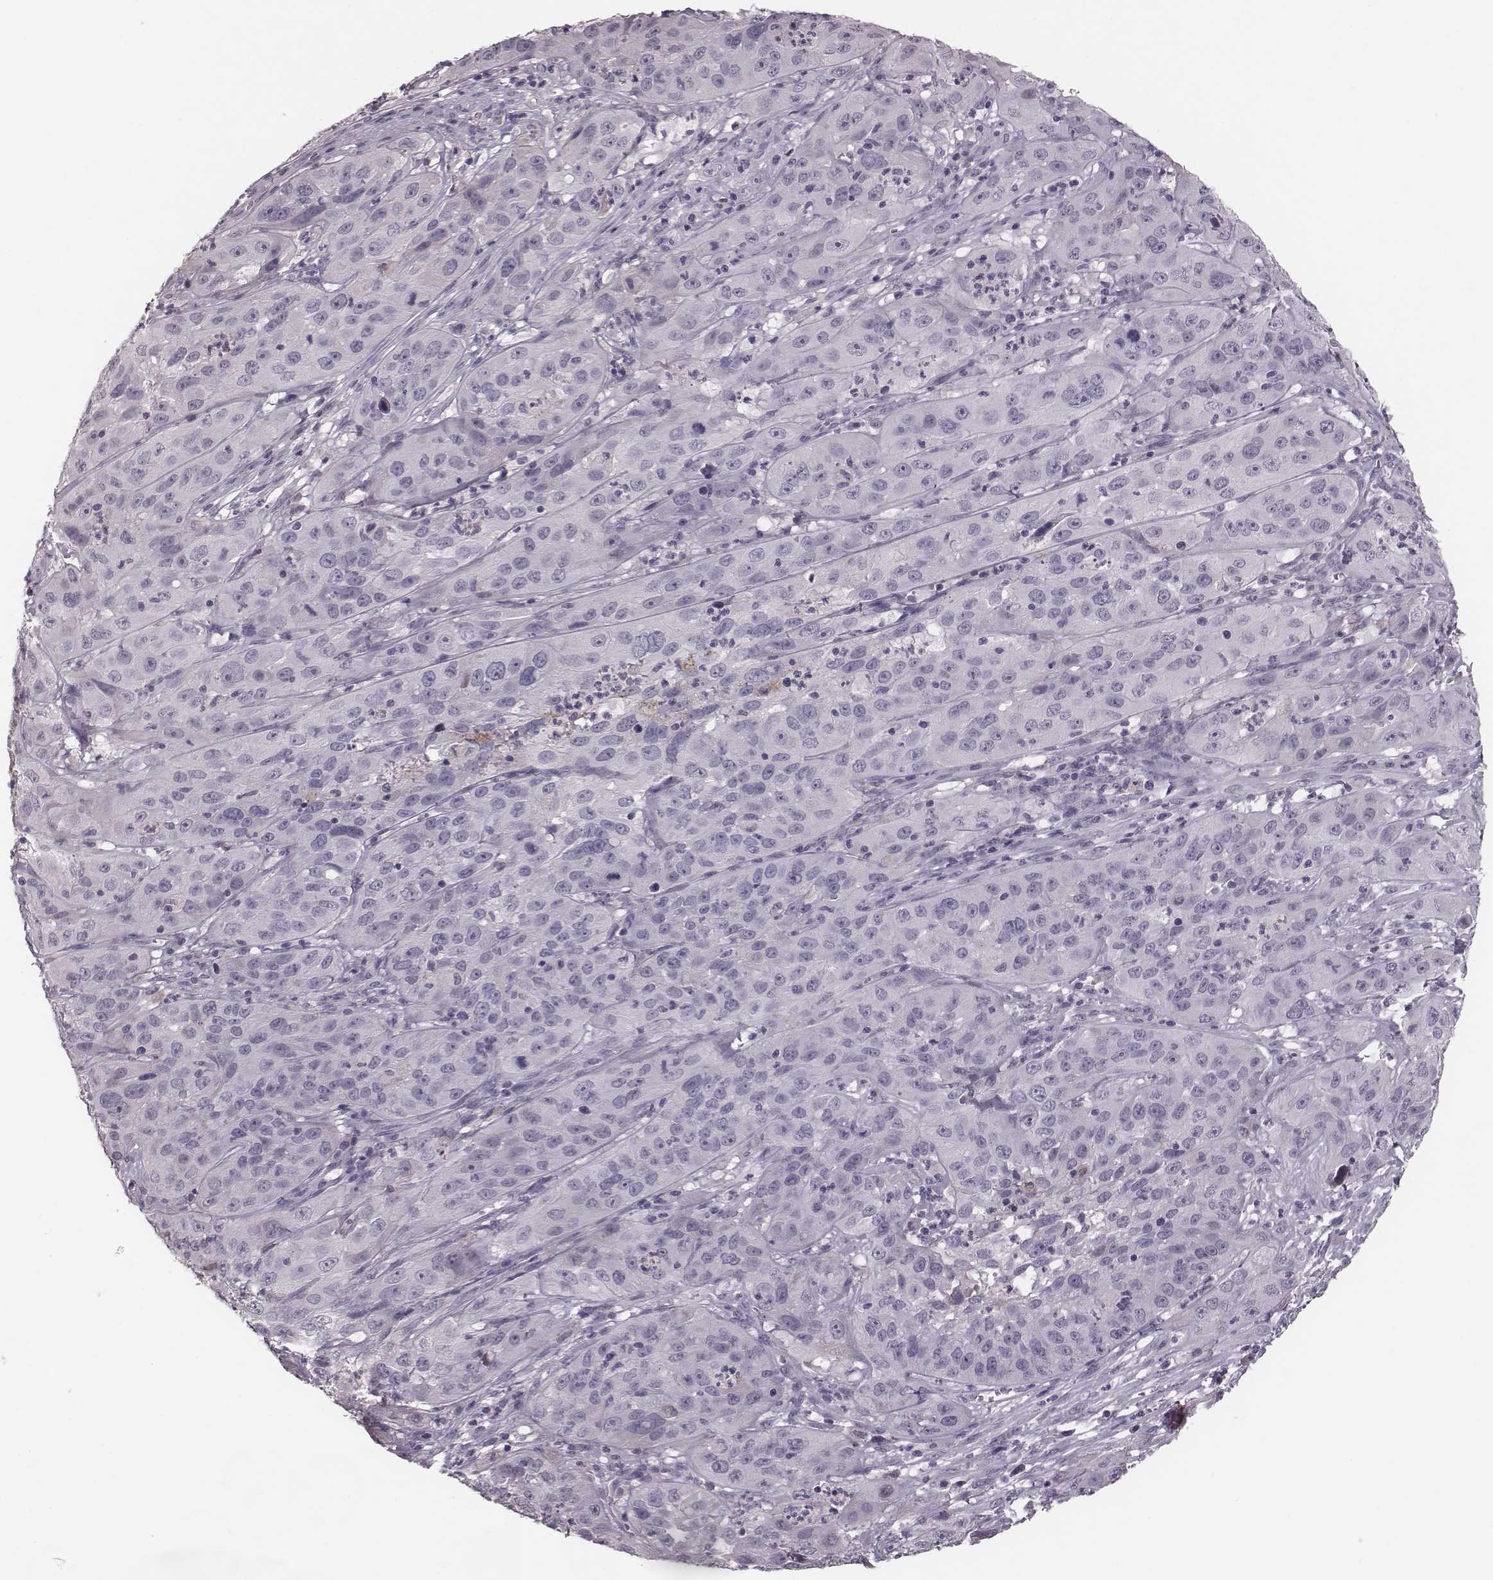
{"staining": {"intensity": "negative", "quantity": "none", "location": "none"}, "tissue": "cervical cancer", "cell_type": "Tumor cells", "image_type": "cancer", "snomed": [{"axis": "morphology", "description": "Squamous cell carcinoma, NOS"}, {"axis": "topography", "description": "Cervix"}], "caption": "A high-resolution photomicrograph shows IHC staining of cervical squamous cell carcinoma, which exhibits no significant positivity in tumor cells.", "gene": "CFTR", "patient": {"sex": "female", "age": 32}}